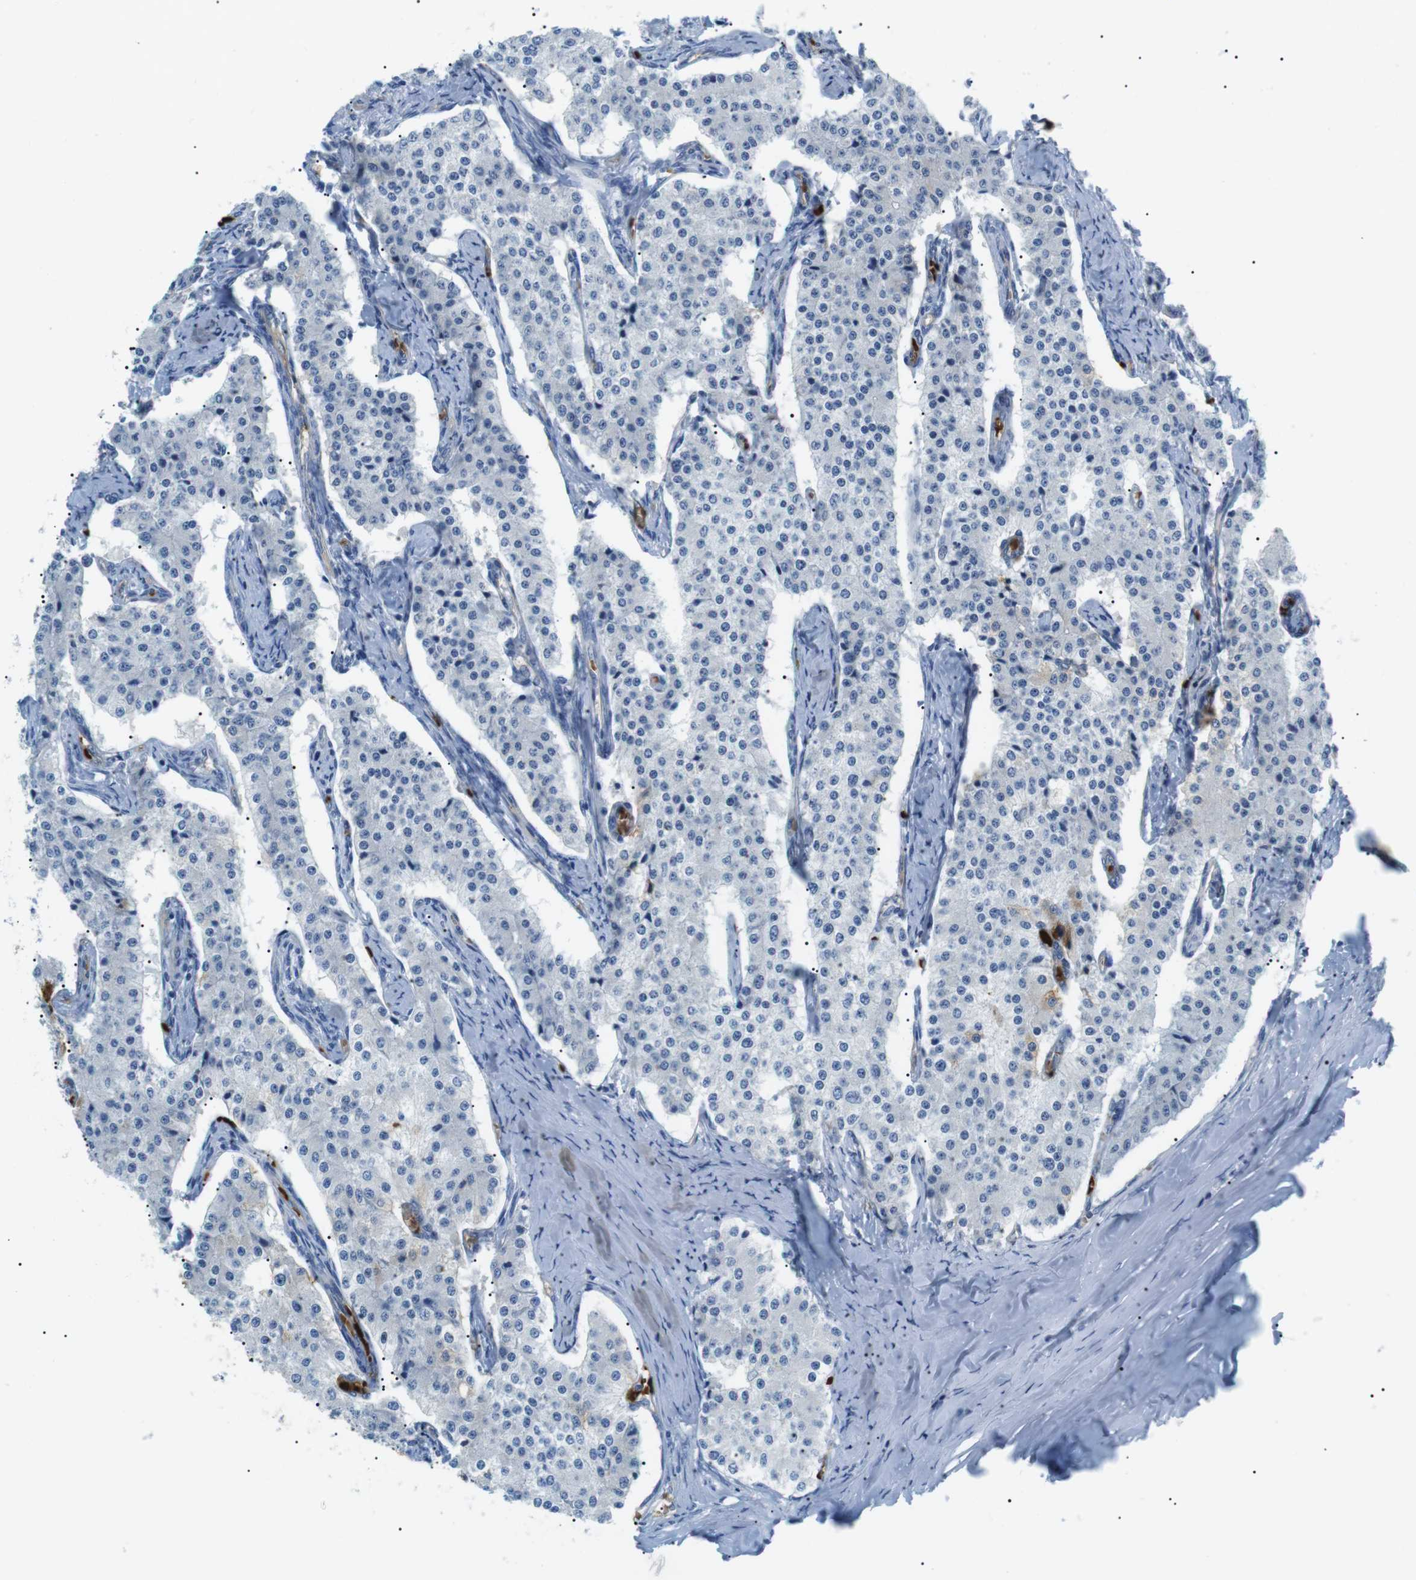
{"staining": {"intensity": "moderate", "quantity": "<25%", "location": "cytoplasmic/membranous"}, "tissue": "carcinoid", "cell_type": "Tumor cells", "image_type": "cancer", "snomed": [{"axis": "morphology", "description": "Carcinoid, malignant, NOS"}, {"axis": "topography", "description": "Colon"}], "caption": "The image demonstrates staining of carcinoid, revealing moderate cytoplasmic/membranous protein positivity (brown color) within tumor cells.", "gene": "ADCY10", "patient": {"sex": "female", "age": 52}}